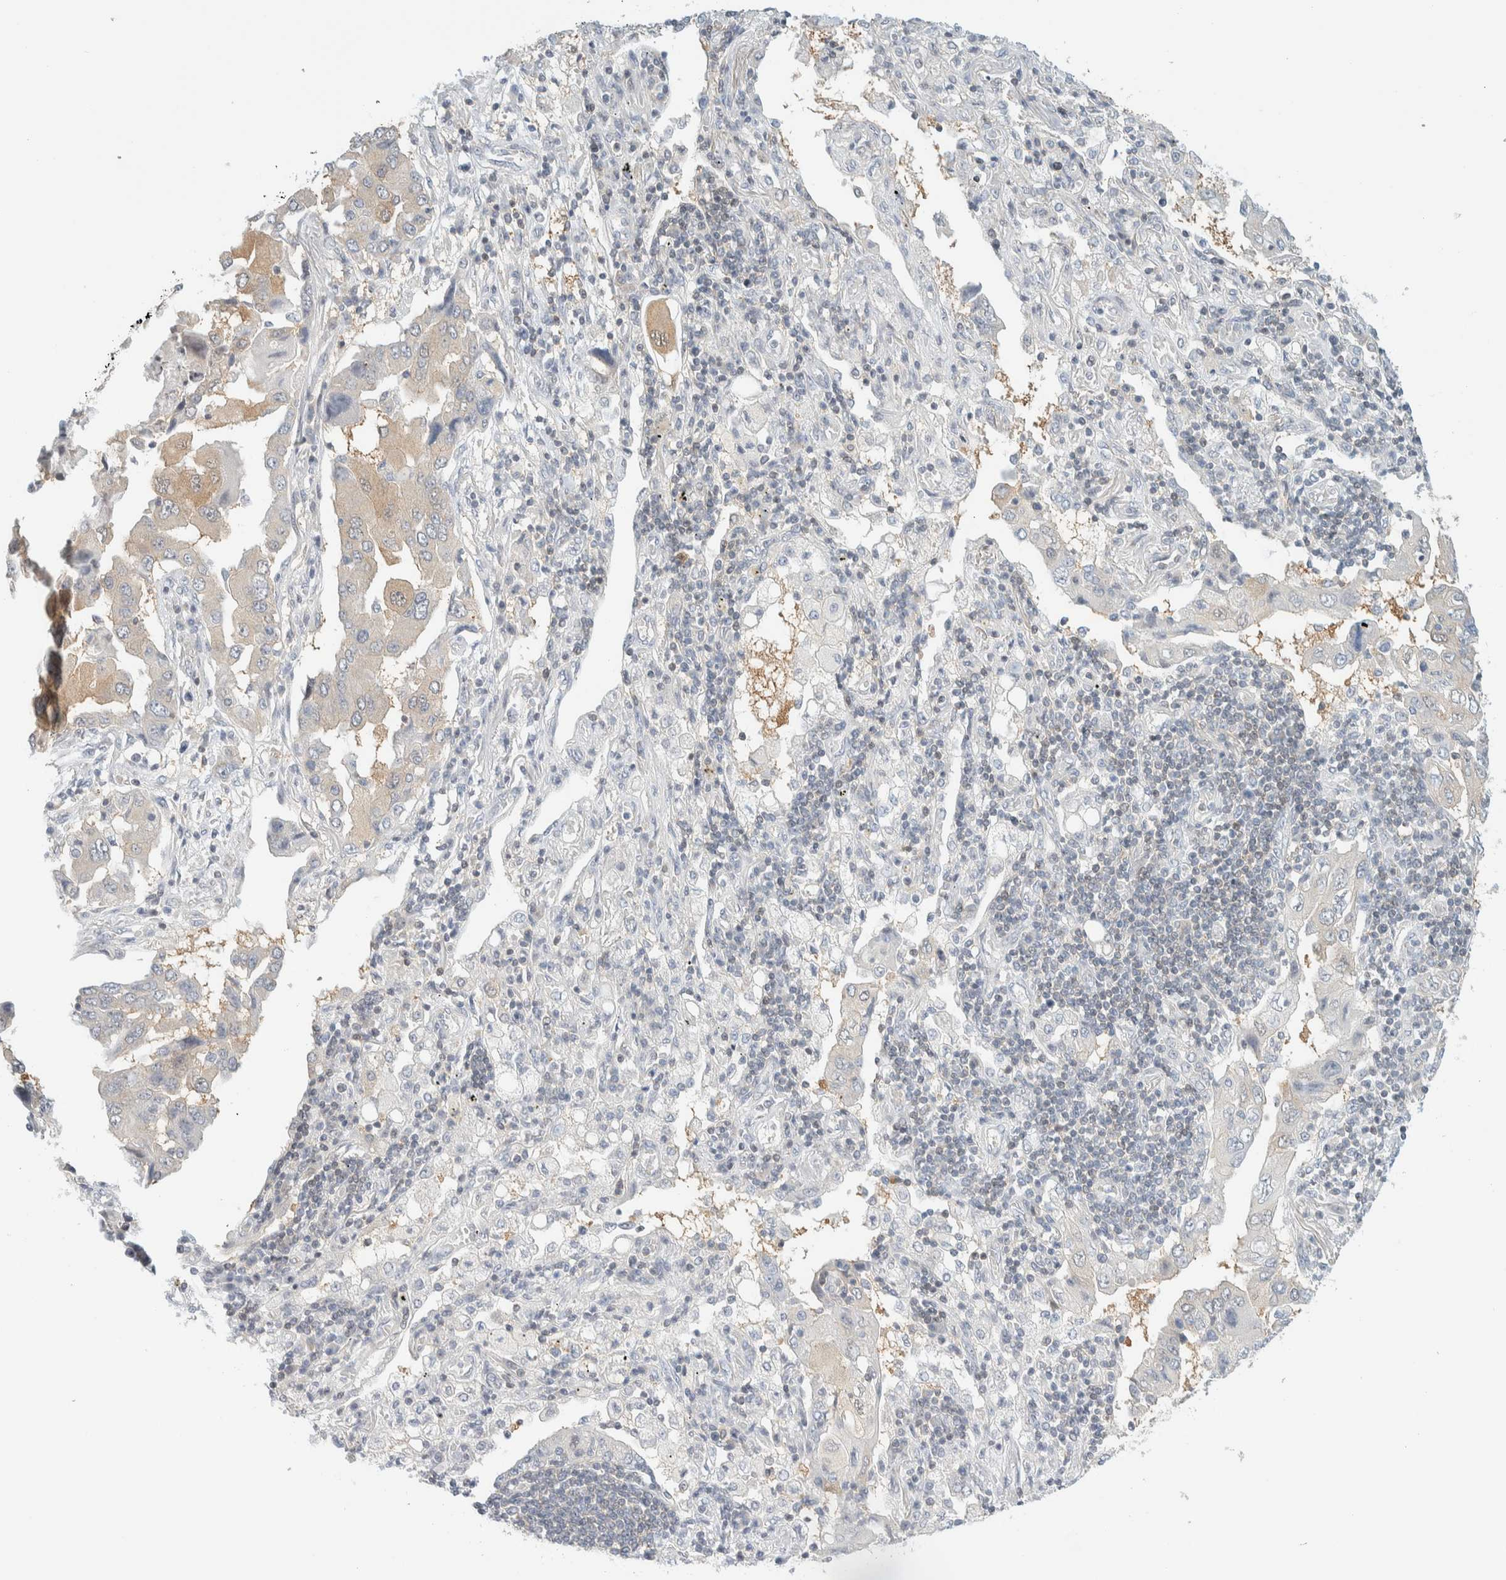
{"staining": {"intensity": "weak", "quantity": "<25%", "location": "cytoplasmic/membranous"}, "tissue": "lung cancer", "cell_type": "Tumor cells", "image_type": "cancer", "snomed": [{"axis": "morphology", "description": "Adenocarcinoma, NOS"}, {"axis": "topography", "description": "Lung"}], "caption": "A micrograph of adenocarcinoma (lung) stained for a protein exhibits no brown staining in tumor cells.", "gene": "PCYT2", "patient": {"sex": "female", "age": 65}}